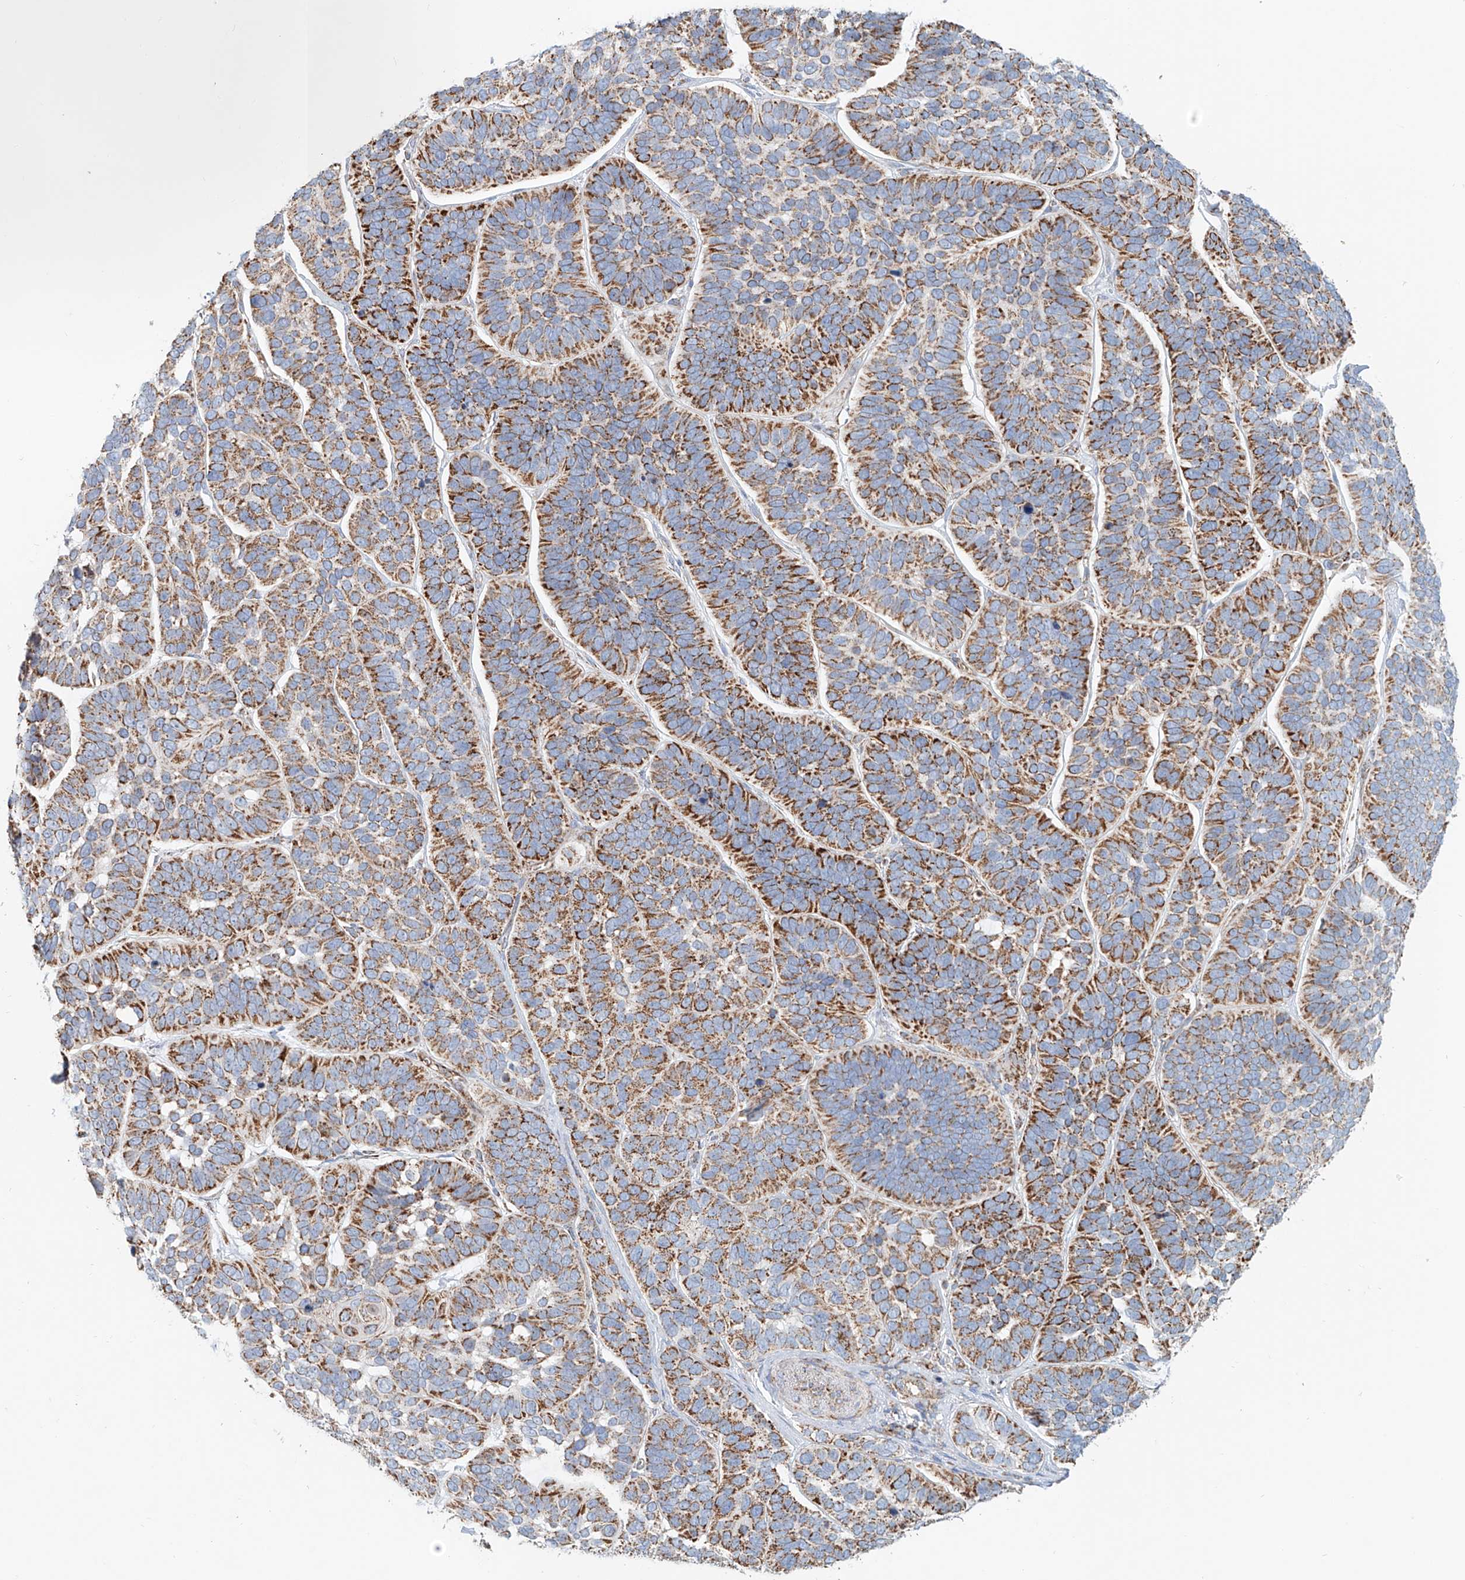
{"staining": {"intensity": "moderate", "quantity": ">75%", "location": "cytoplasmic/membranous"}, "tissue": "skin cancer", "cell_type": "Tumor cells", "image_type": "cancer", "snomed": [{"axis": "morphology", "description": "Basal cell carcinoma"}, {"axis": "topography", "description": "Skin"}], "caption": "There is medium levels of moderate cytoplasmic/membranous expression in tumor cells of skin cancer (basal cell carcinoma), as demonstrated by immunohistochemical staining (brown color).", "gene": "CARD10", "patient": {"sex": "male", "age": 62}}